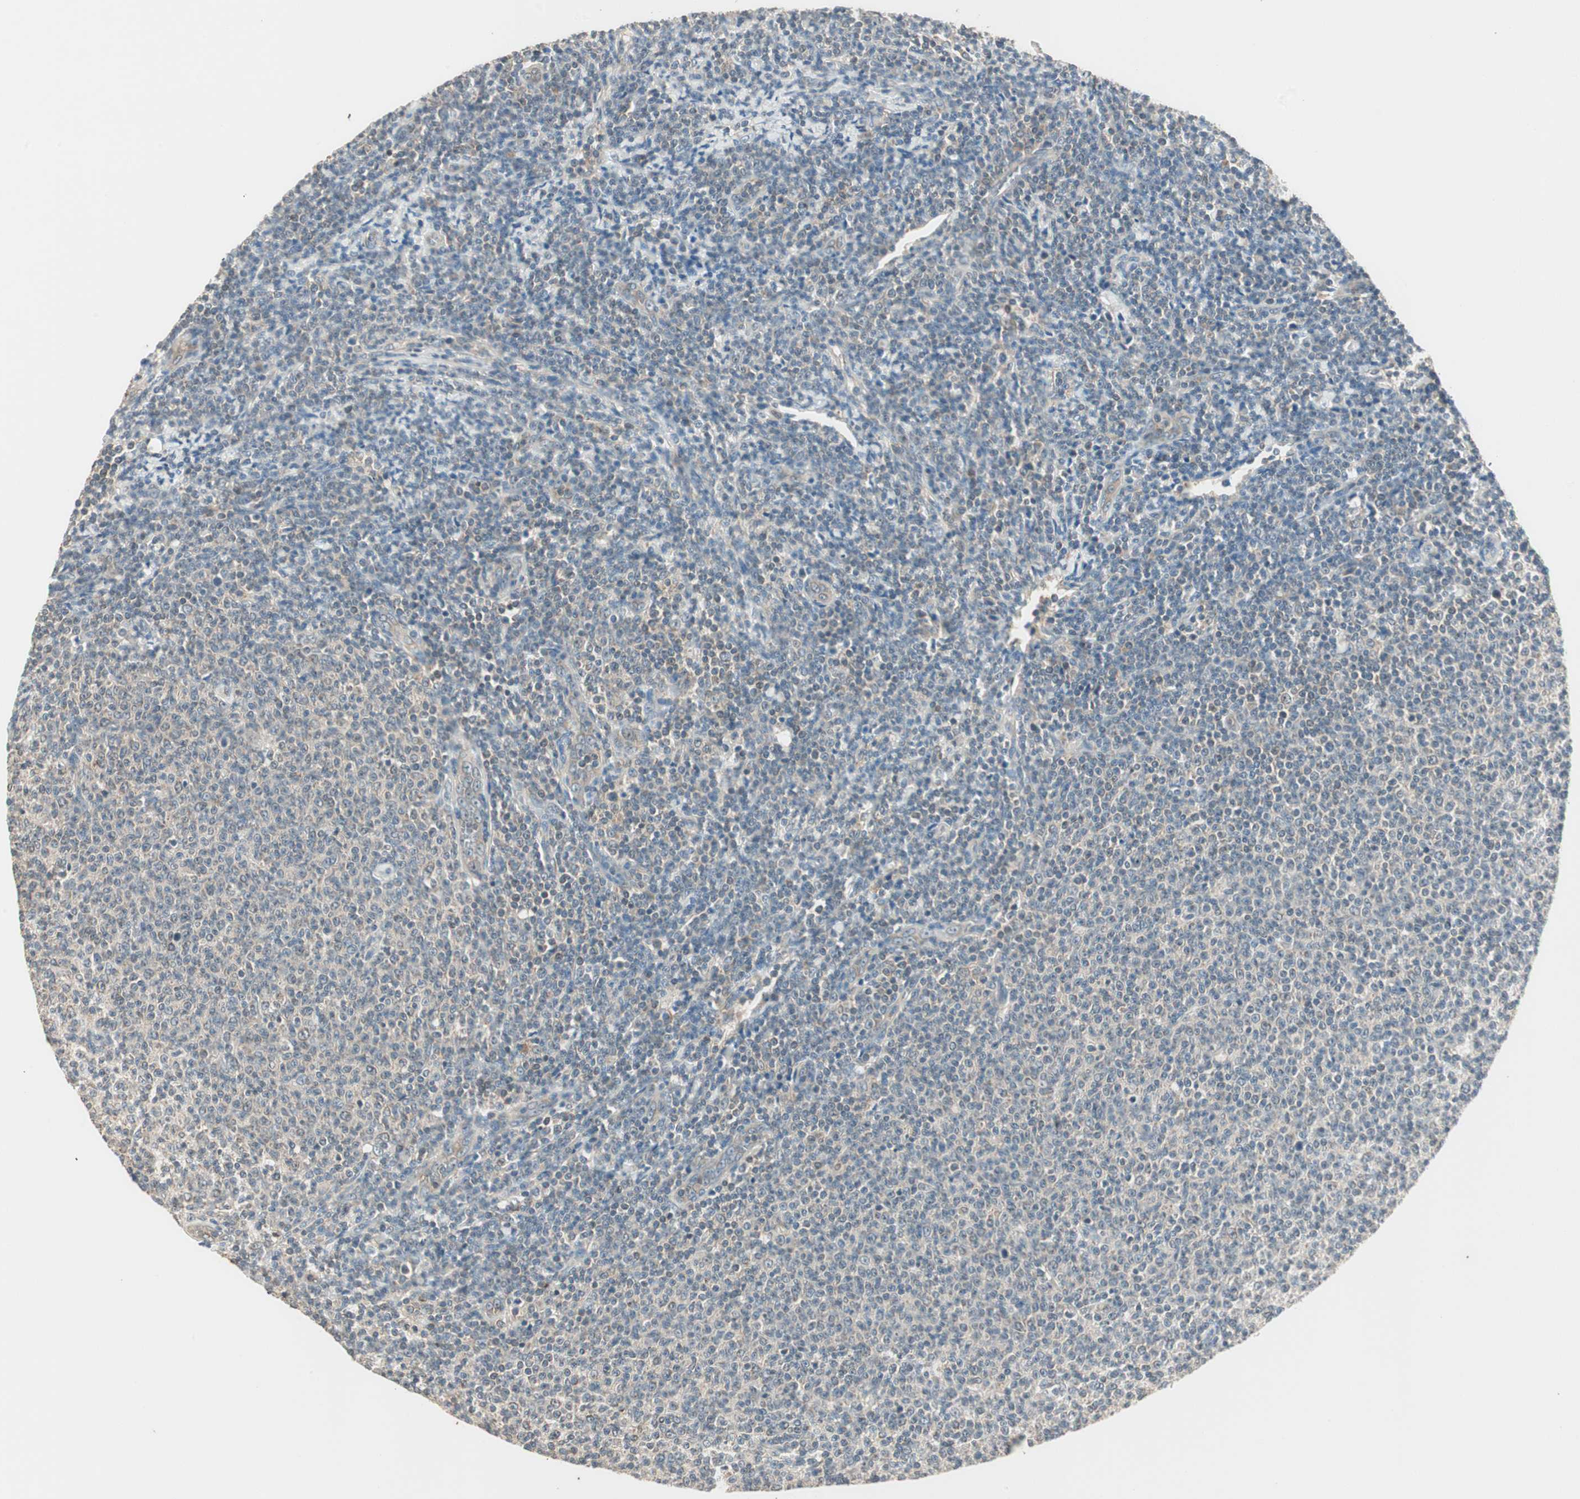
{"staining": {"intensity": "negative", "quantity": "none", "location": "none"}, "tissue": "lymphoma", "cell_type": "Tumor cells", "image_type": "cancer", "snomed": [{"axis": "morphology", "description": "Malignant lymphoma, non-Hodgkin's type, Low grade"}, {"axis": "topography", "description": "Lymph node"}], "caption": "Immunohistochemical staining of human lymphoma reveals no significant positivity in tumor cells.", "gene": "TRIM21", "patient": {"sex": "male", "age": 66}}